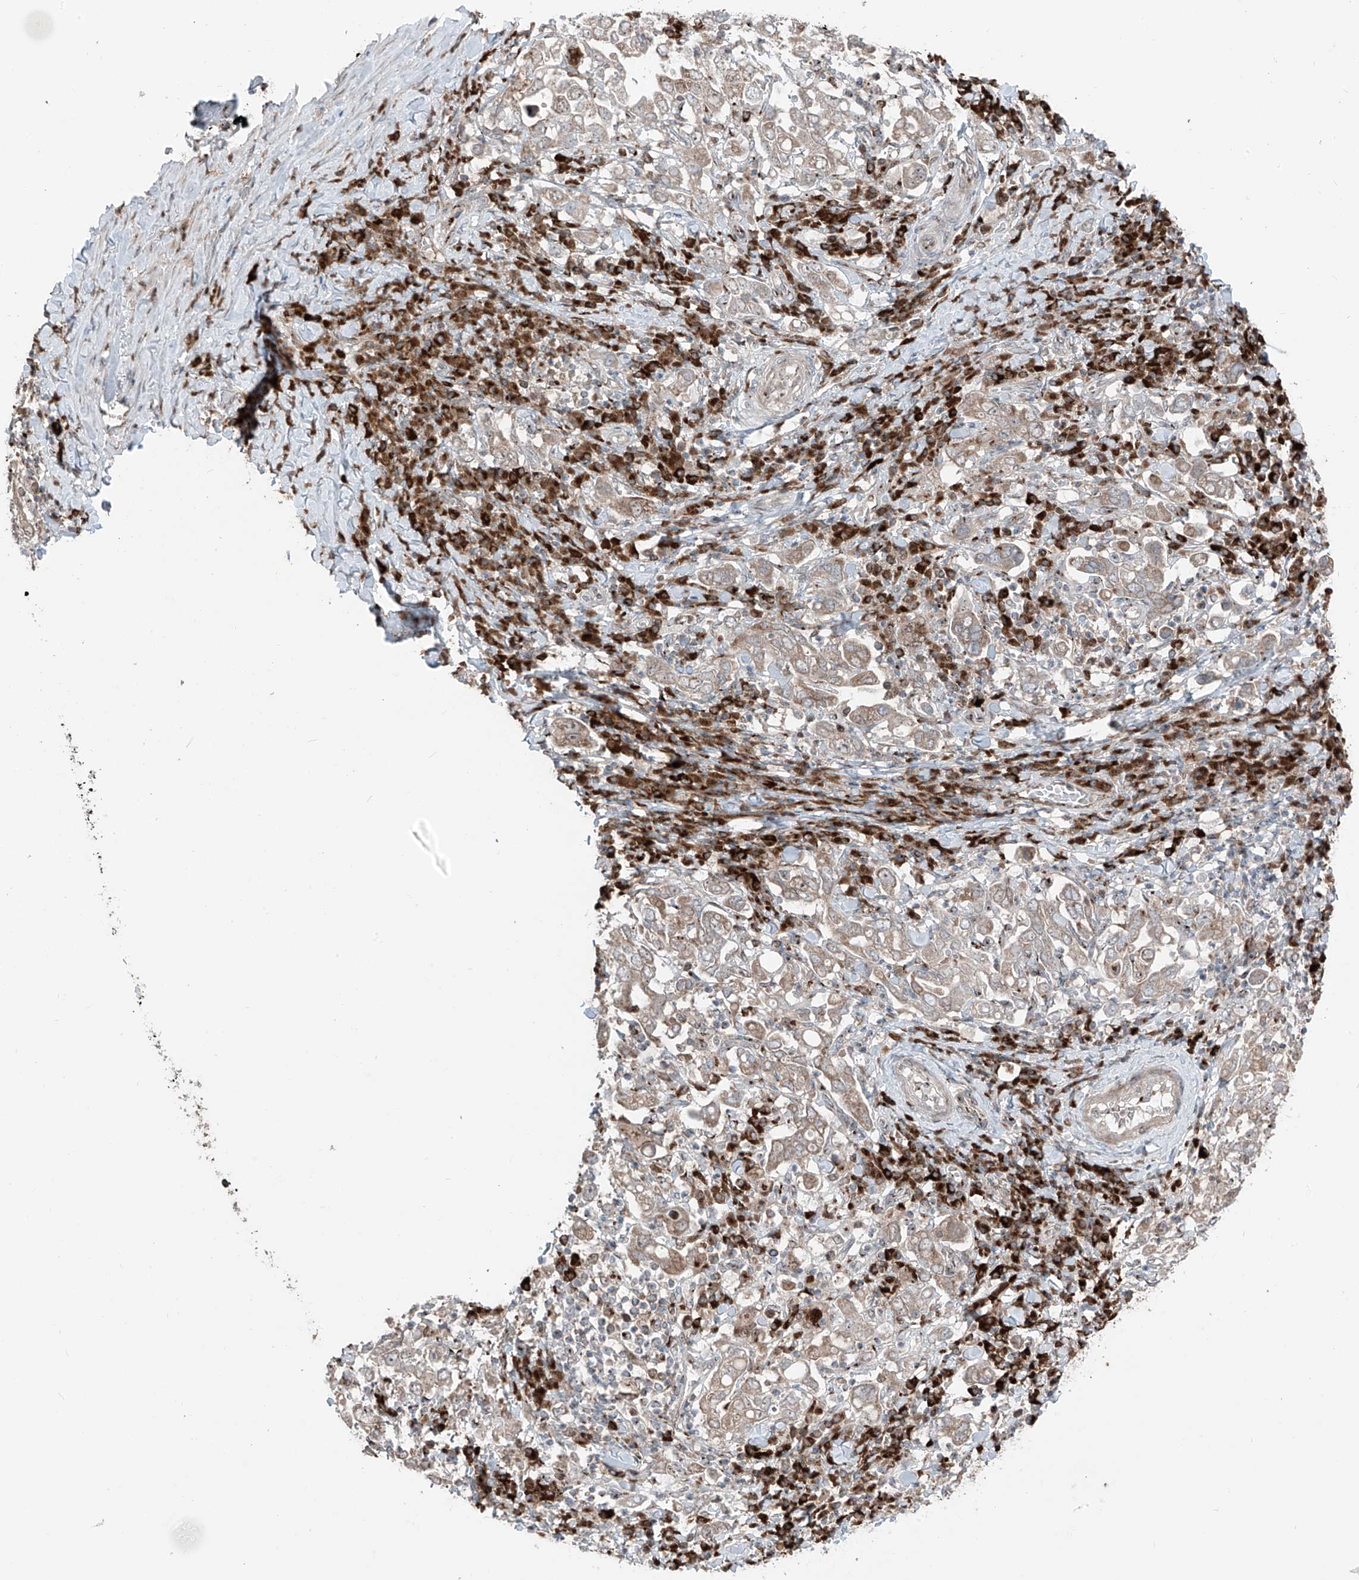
{"staining": {"intensity": "weak", "quantity": ">75%", "location": "cytoplasmic/membranous"}, "tissue": "stomach cancer", "cell_type": "Tumor cells", "image_type": "cancer", "snomed": [{"axis": "morphology", "description": "Adenocarcinoma, NOS"}, {"axis": "topography", "description": "Stomach, upper"}], "caption": "Stomach cancer (adenocarcinoma) was stained to show a protein in brown. There is low levels of weak cytoplasmic/membranous staining in approximately >75% of tumor cells.", "gene": "ERLEC1", "patient": {"sex": "male", "age": 62}}